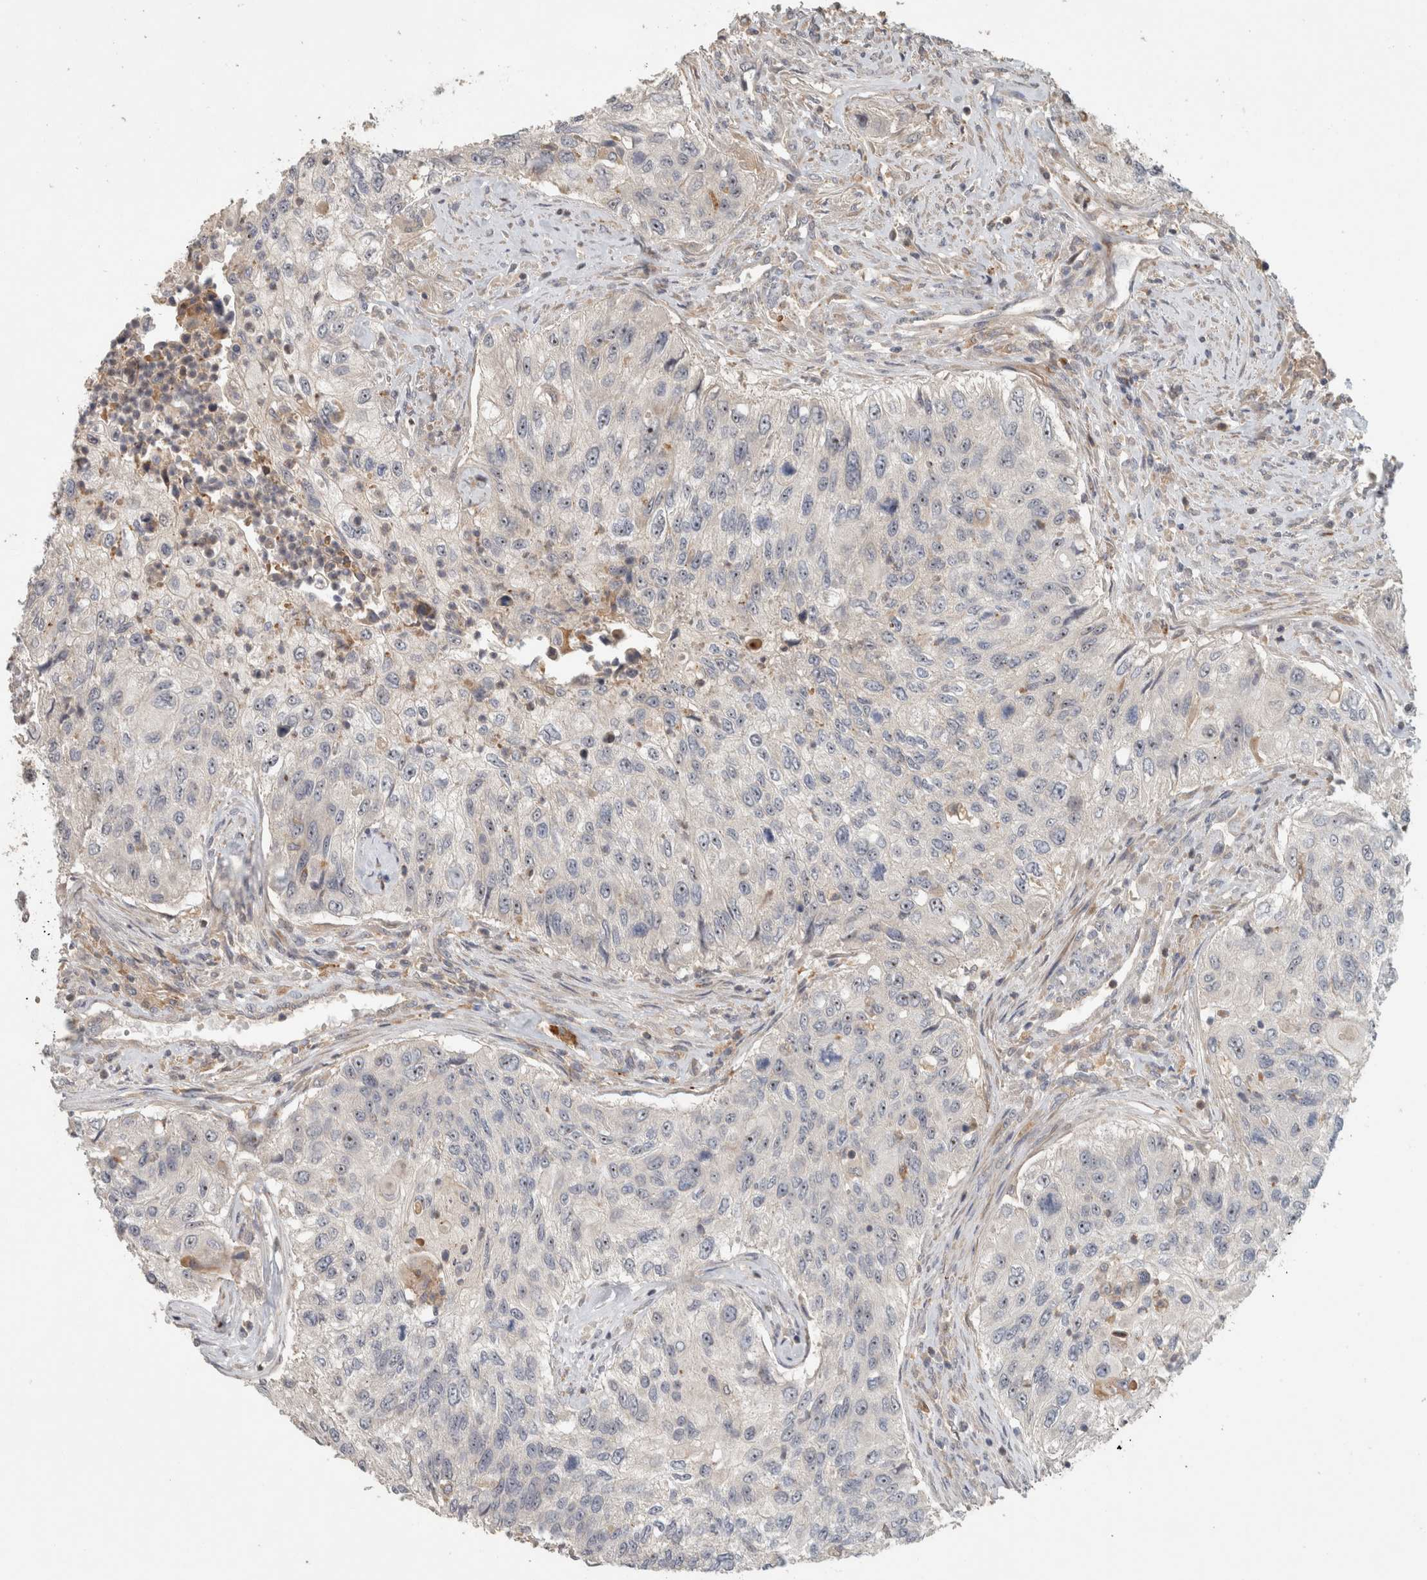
{"staining": {"intensity": "negative", "quantity": "none", "location": "none"}, "tissue": "urothelial cancer", "cell_type": "Tumor cells", "image_type": "cancer", "snomed": [{"axis": "morphology", "description": "Urothelial carcinoma, High grade"}, {"axis": "topography", "description": "Urinary bladder"}], "caption": "Immunohistochemistry (IHC) histopathology image of neoplastic tissue: urothelial cancer stained with DAB (3,3'-diaminobenzidine) exhibits no significant protein staining in tumor cells.", "gene": "SIPA1L2", "patient": {"sex": "female", "age": 60}}